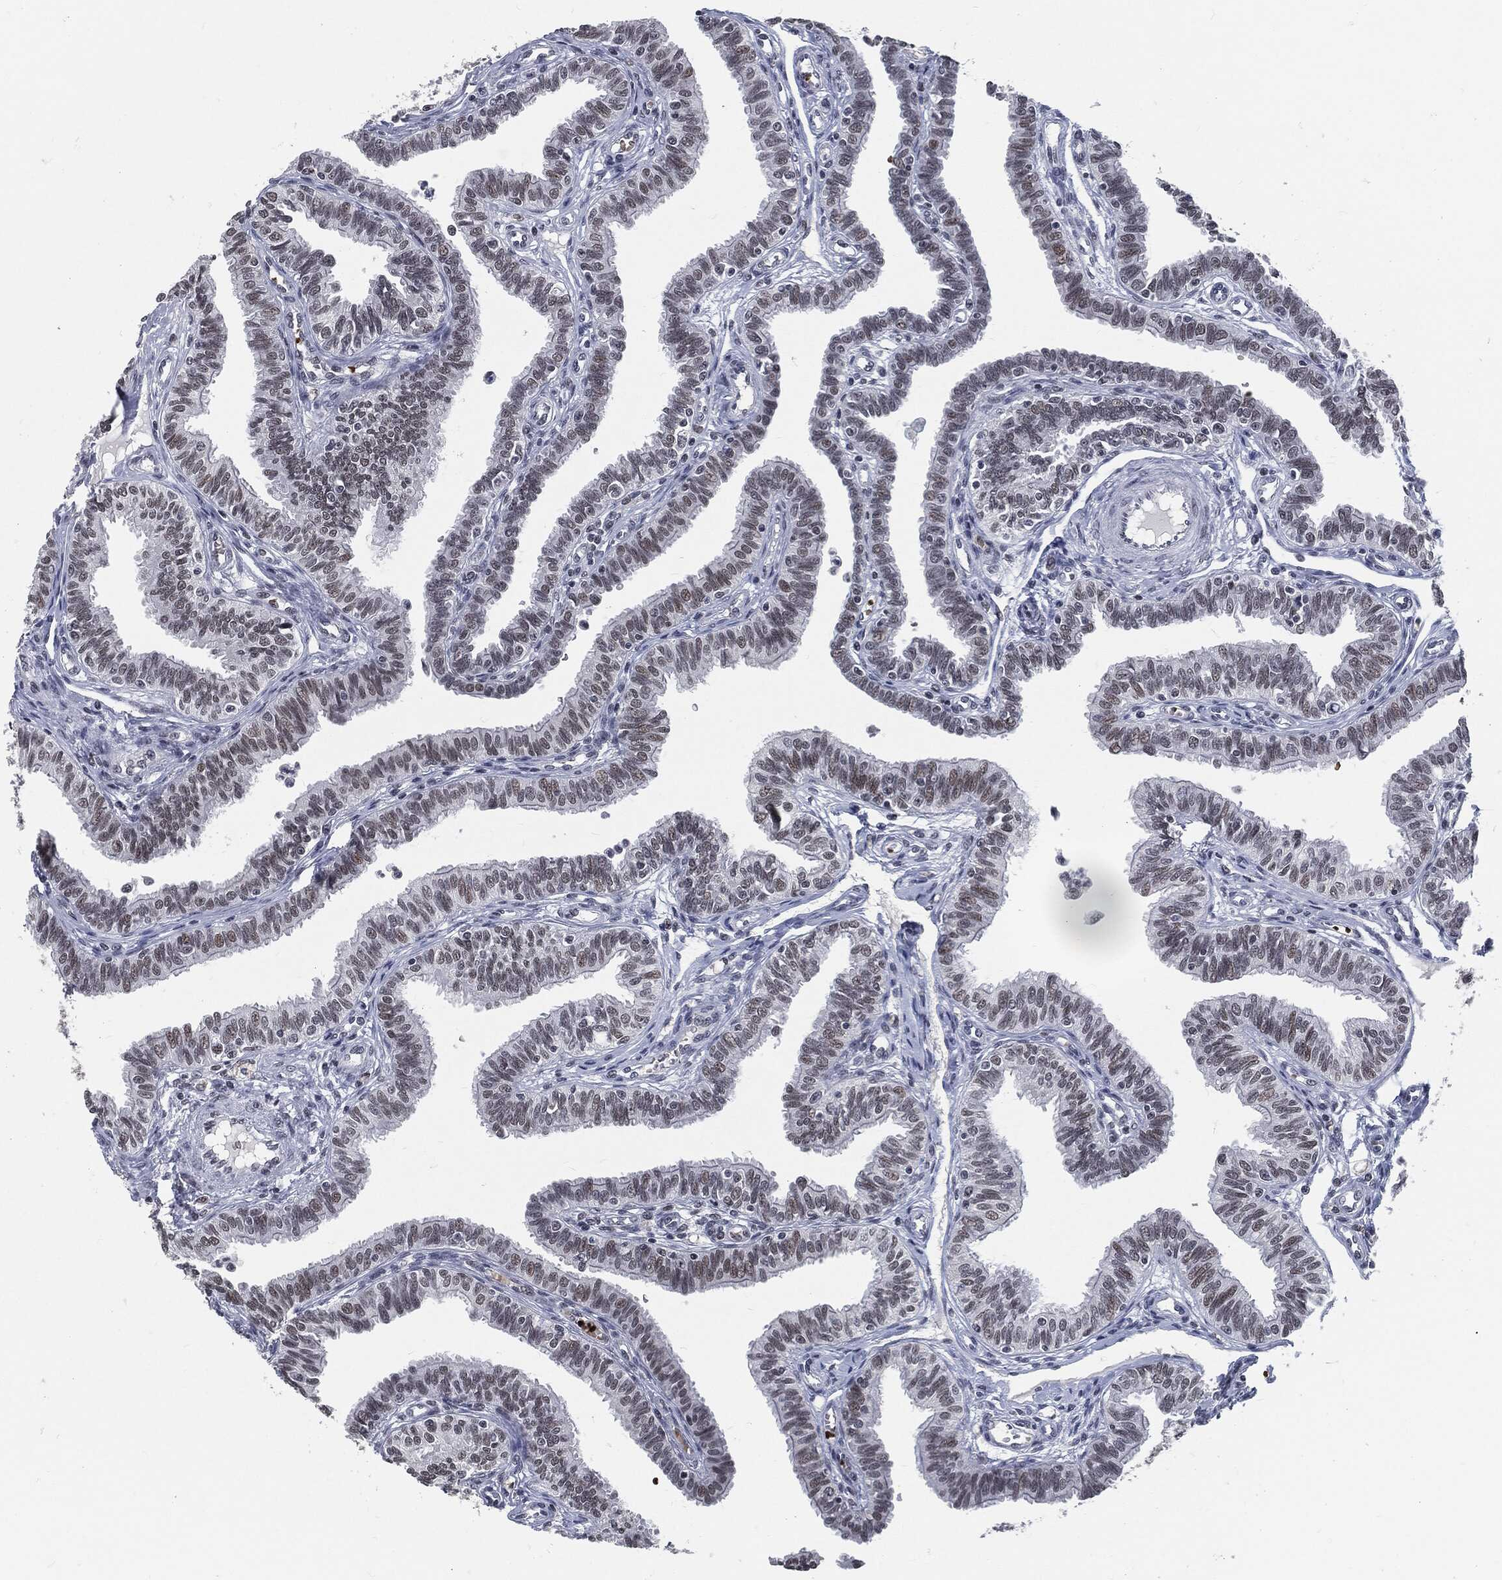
{"staining": {"intensity": "weak", "quantity": "<25%", "location": "nuclear"}, "tissue": "fallopian tube", "cell_type": "Glandular cells", "image_type": "normal", "snomed": [{"axis": "morphology", "description": "Normal tissue, NOS"}, {"axis": "topography", "description": "Fallopian tube"}], "caption": "IHC micrograph of unremarkable human fallopian tube stained for a protein (brown), which demonstrates no staining in glandular cells.", "gene": "ANXA1", "patient": {"sex": "female", "age": 36}}